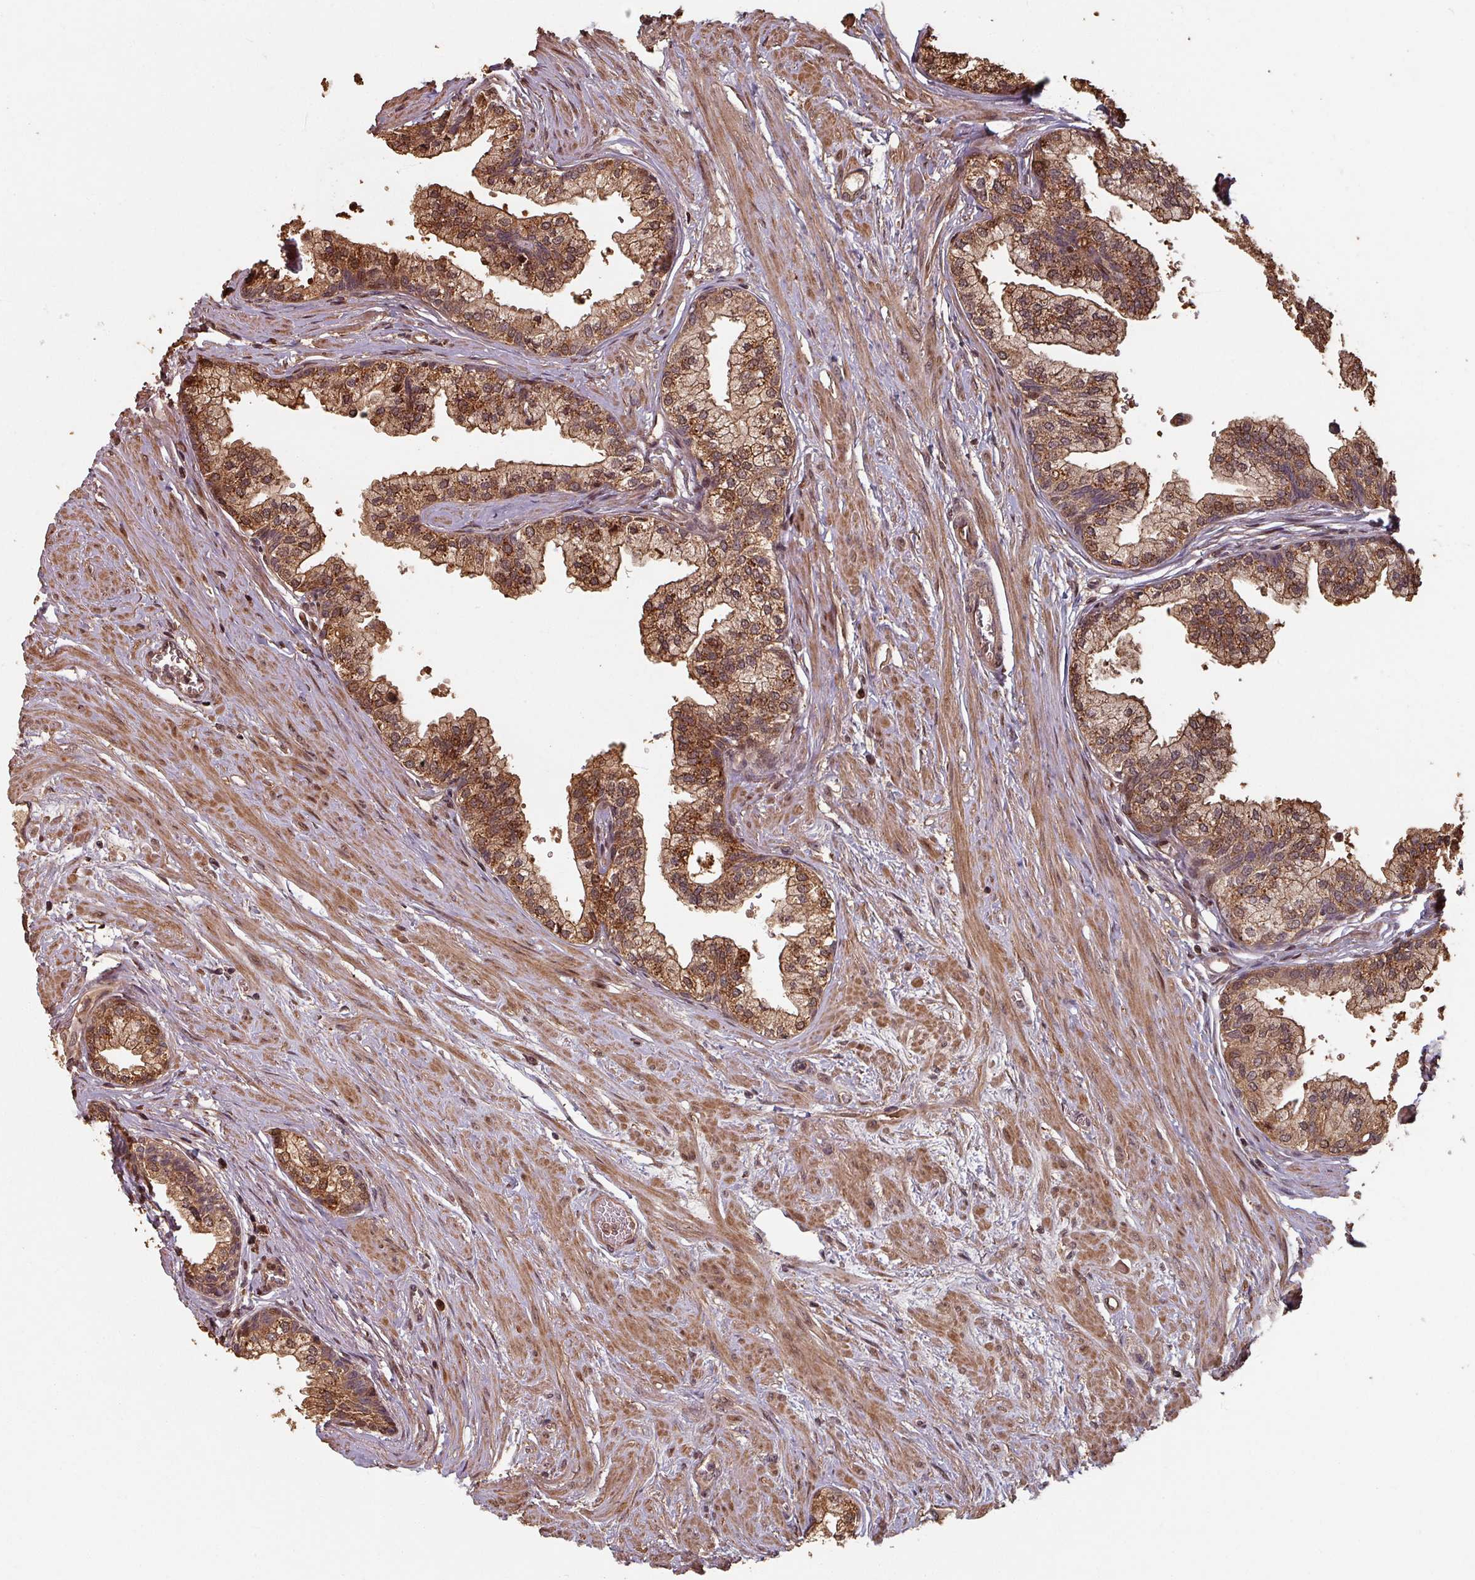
{"staining": {"intensity": "strong", "quantity": ">75%", "location": "cytoplasmic/membranous,nuclear"}, "tissue": "prostate", "cell_type": "Glandular cells", "image_type": "normal", "snomed": [{"axis": "morphology", "description": "Normal tissue, NOS"}, {"axis": "topography", "description": "Prostate"}], "caption": "Prostate stained with IHC displays strong cytoplasmic/membranous,nuclear positivity in approximately >75% of glandular cells.", "gene": "EID1", "patient": {"sex": "male", "age": 60}}